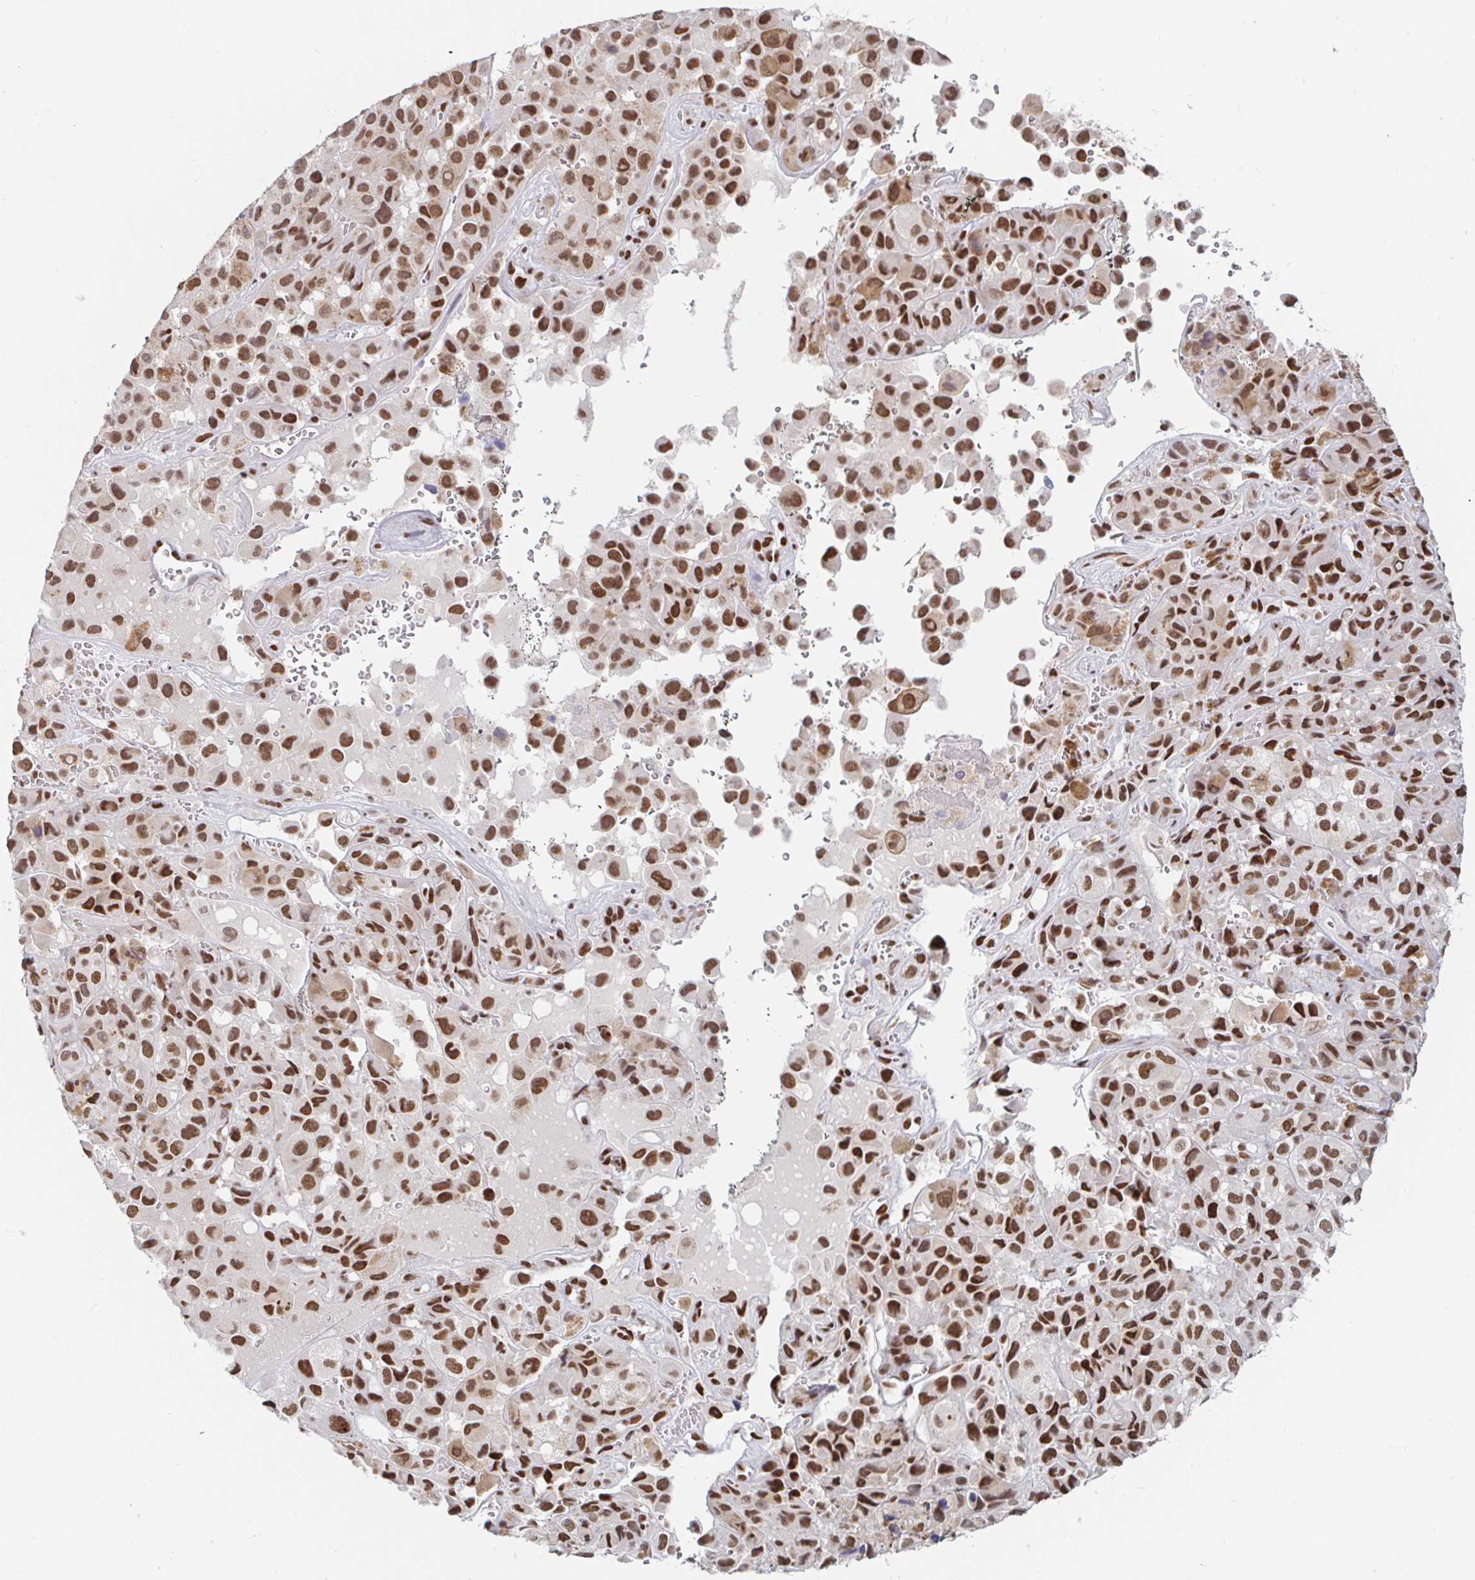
{"staining": {"intensity": "strong", "quantity": ">75%", "location": "nuclear"}, "tissue": "melanoma", "cell_type": "Tumor cells", "image_type": "cancer", "snomed": [{"axis": "morphology", "description": "Malignant melanoma, NOS"}, {"axis": "topography", "description": "Skin"}], "caption": "The photomicrograph shows staining of melanoma, revealing strong nuclear protein staining (brown color) within tumor cells. (DAB = brown stain, brightfield microscopy at high magnification).", "gene": "RBMX", "patient": {"sex": "male", "age": 93}}